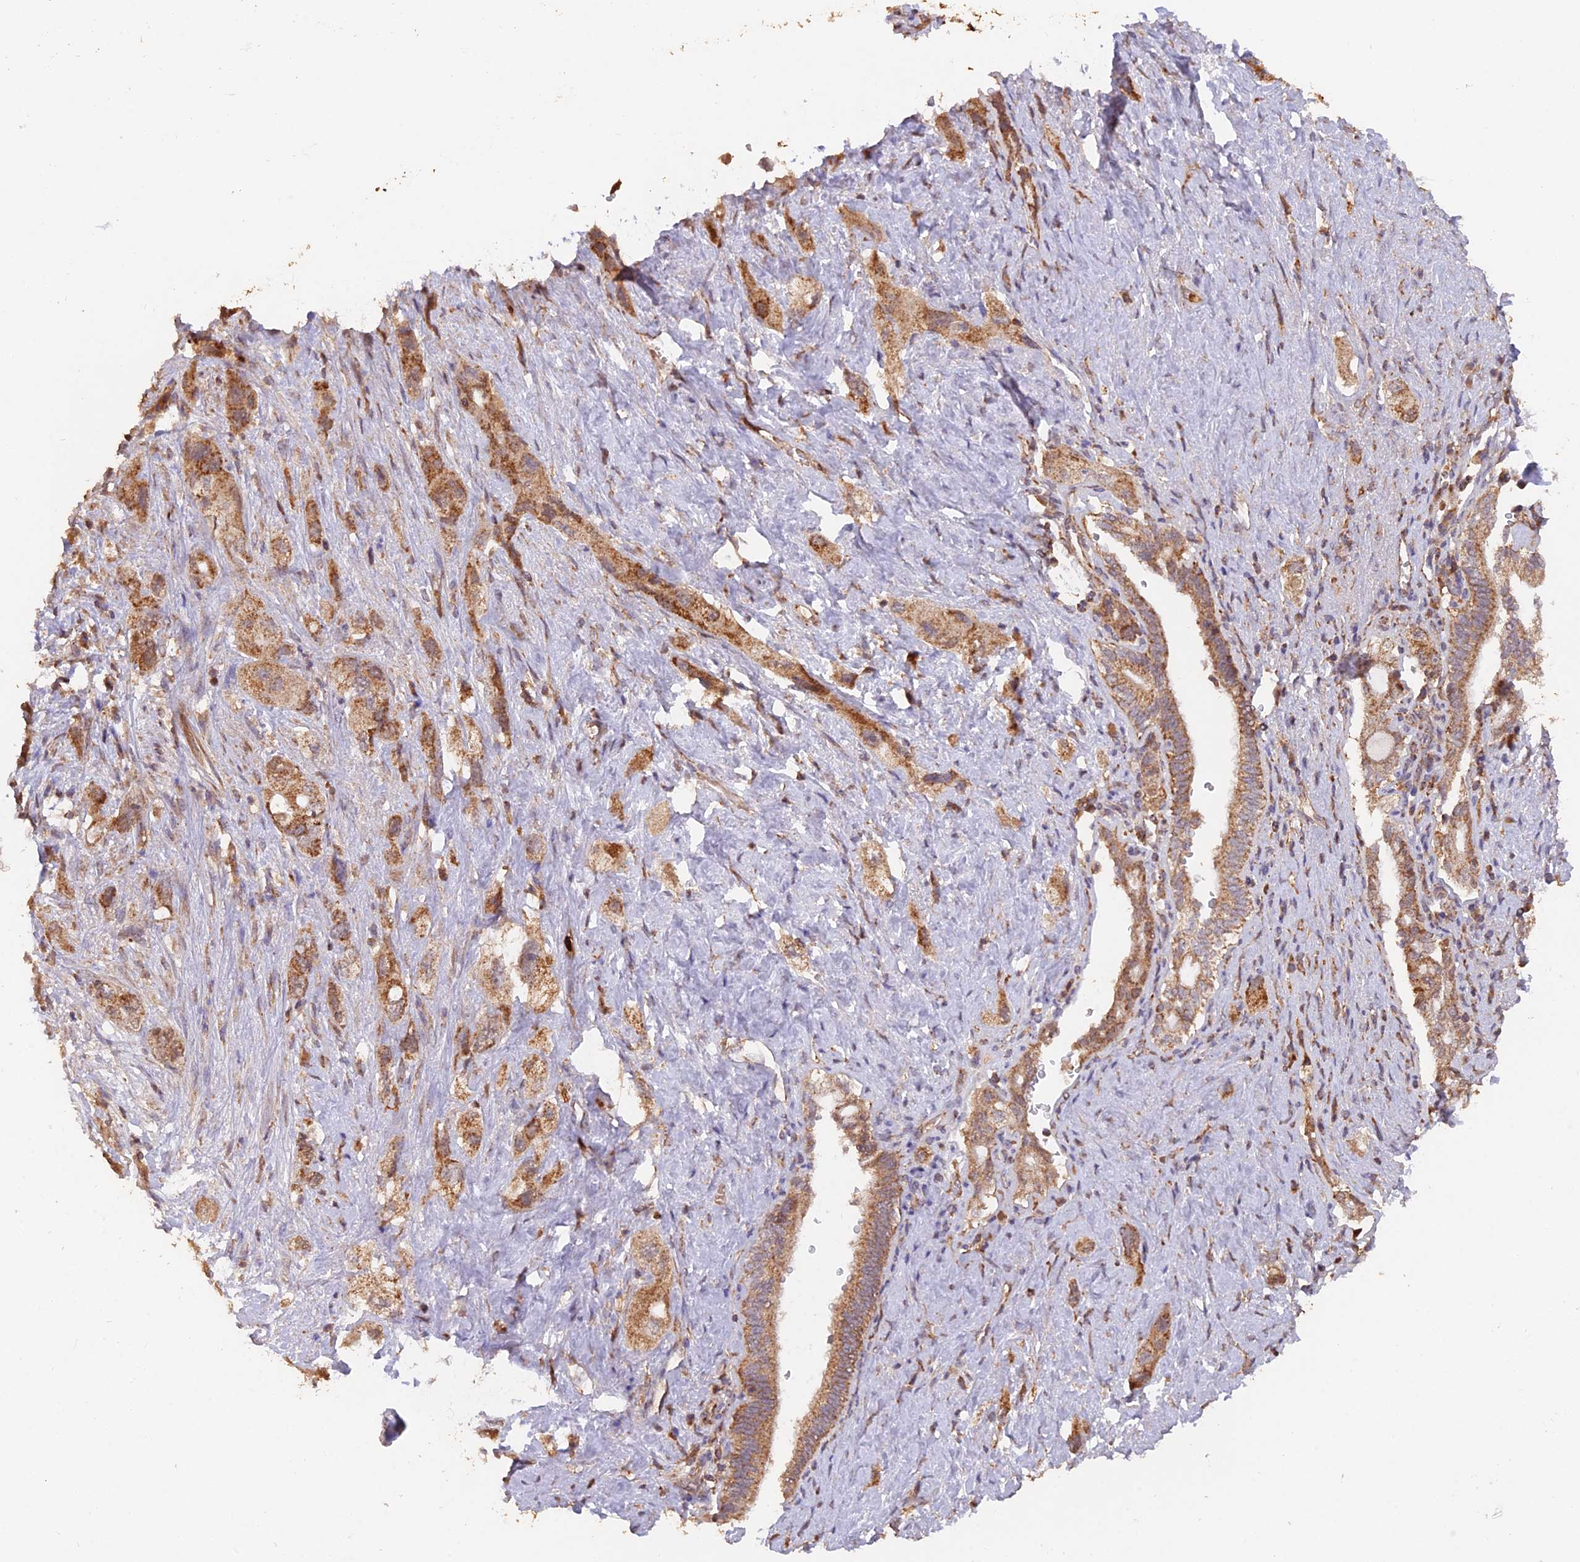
{"staining": {"intensity": "moderate", "quantity": ">75%", "location": "cytoplasmic/membranous"}, "tissue": "pancreatic cancer", "cell_type": "Tumor cells", "image_type": "cancer", "snomed": [{"axis": "morphology", "description": "Adenocarcinoma, NOS"}, {"axis": "topography", "description": "Pancreas"}], "caption": "Immunohistochemistry (IHC) micrograph of human pancreatic adenocarcinoma stained for a protein (brown), which shows medium levels of moderate cytoplasmic/membranous expression in about >75% of tumor cells.", "gene": "IFT22", "patient": {"sex": "female", "age": 73}}